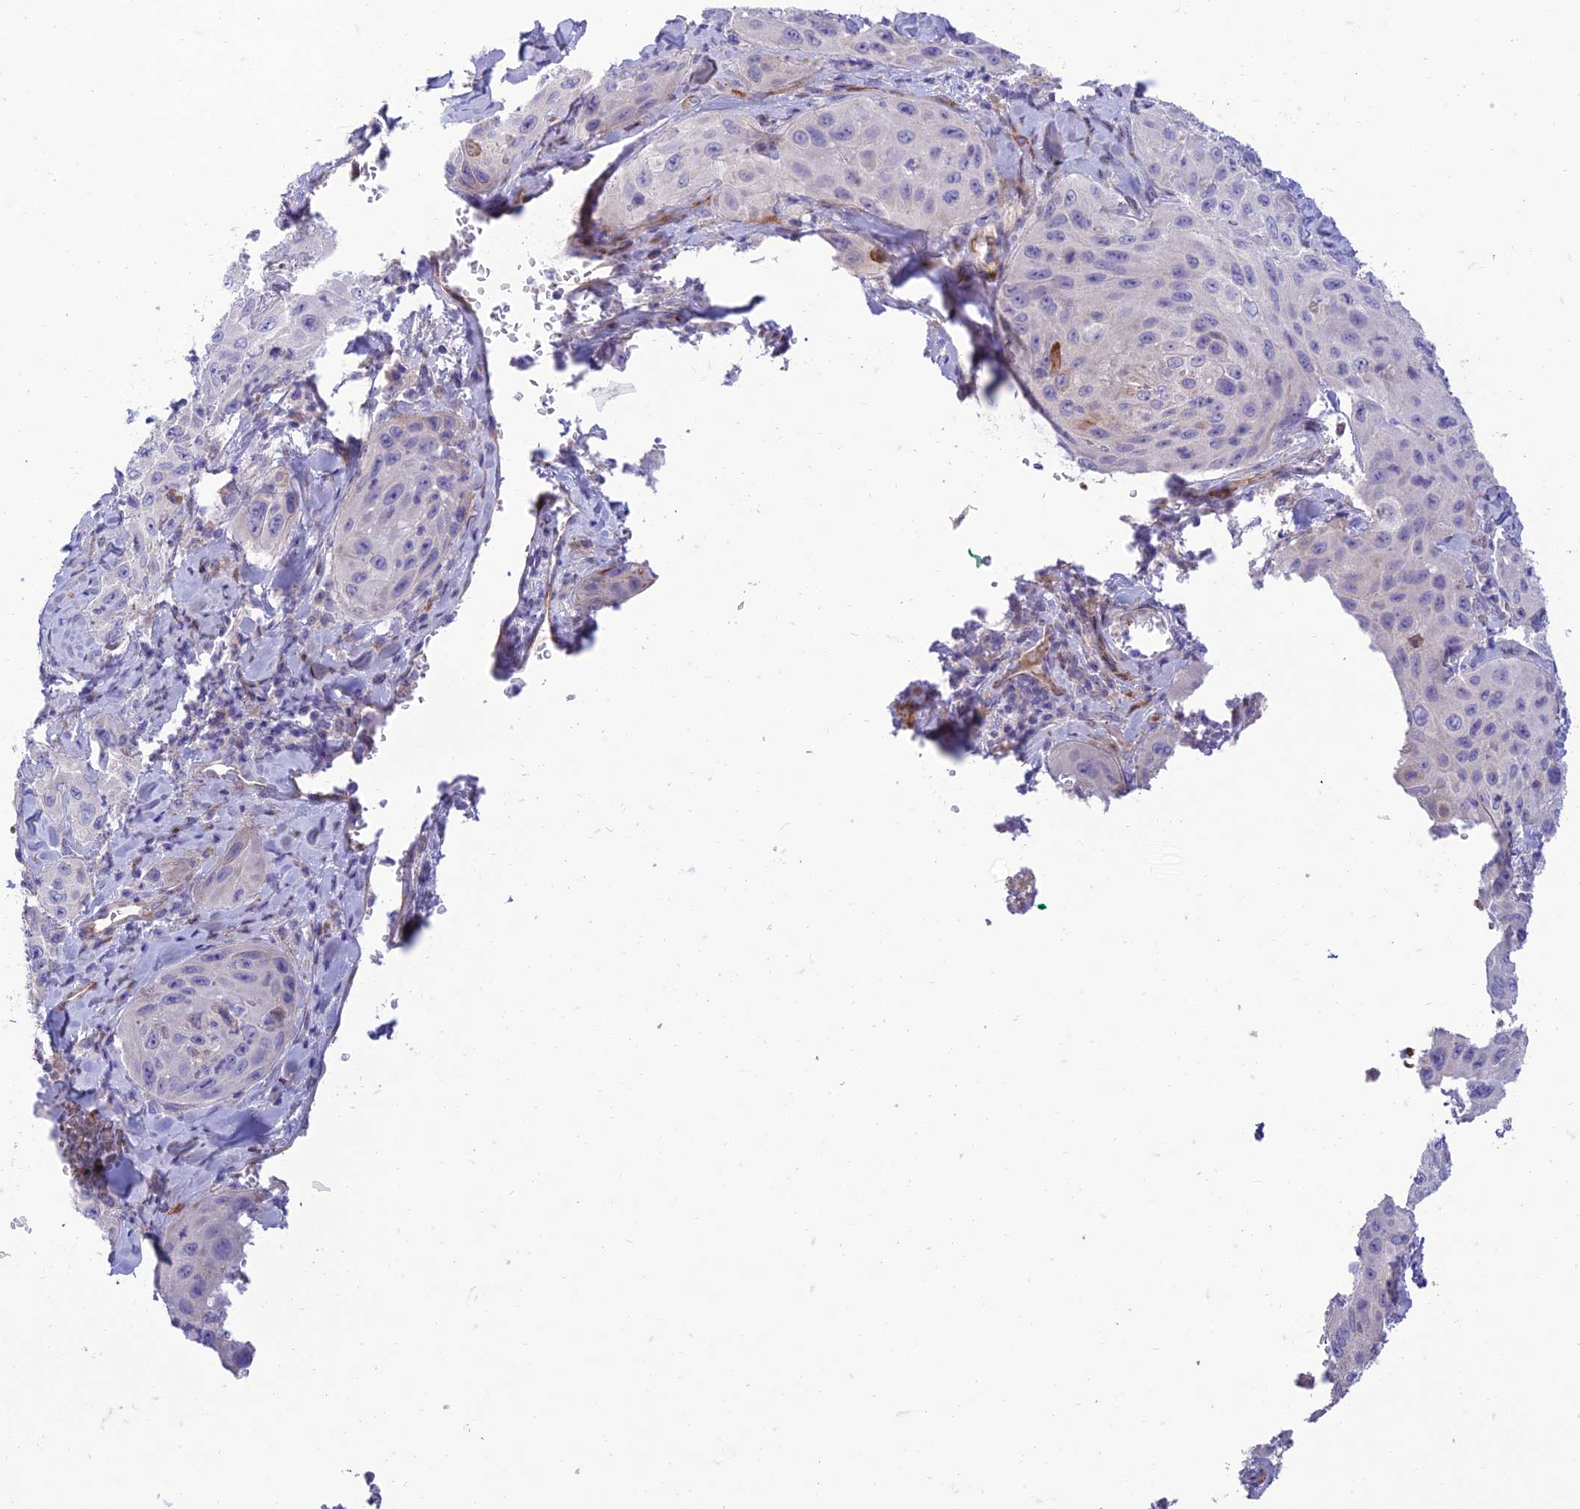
{"staining": {"intensity": "negative", "quantity": "none", "location": "none"}, "tissue": "cervical cancer", "cell_type": "Tumor cells", "image_type": "cancer", "snomed": [{"axis": "morphology", "description": "Squamous cell carcinoma, NOS"}, {"axis": "topography", "description": "Cervix"}], "caption": "Photomicrograph shows no protein positivity in tumor cells of cervical cancer (squamous cell carcinoma) tissue.", "gene": "SEL1L3", "patient": {"sex": "female", "age": 42}}